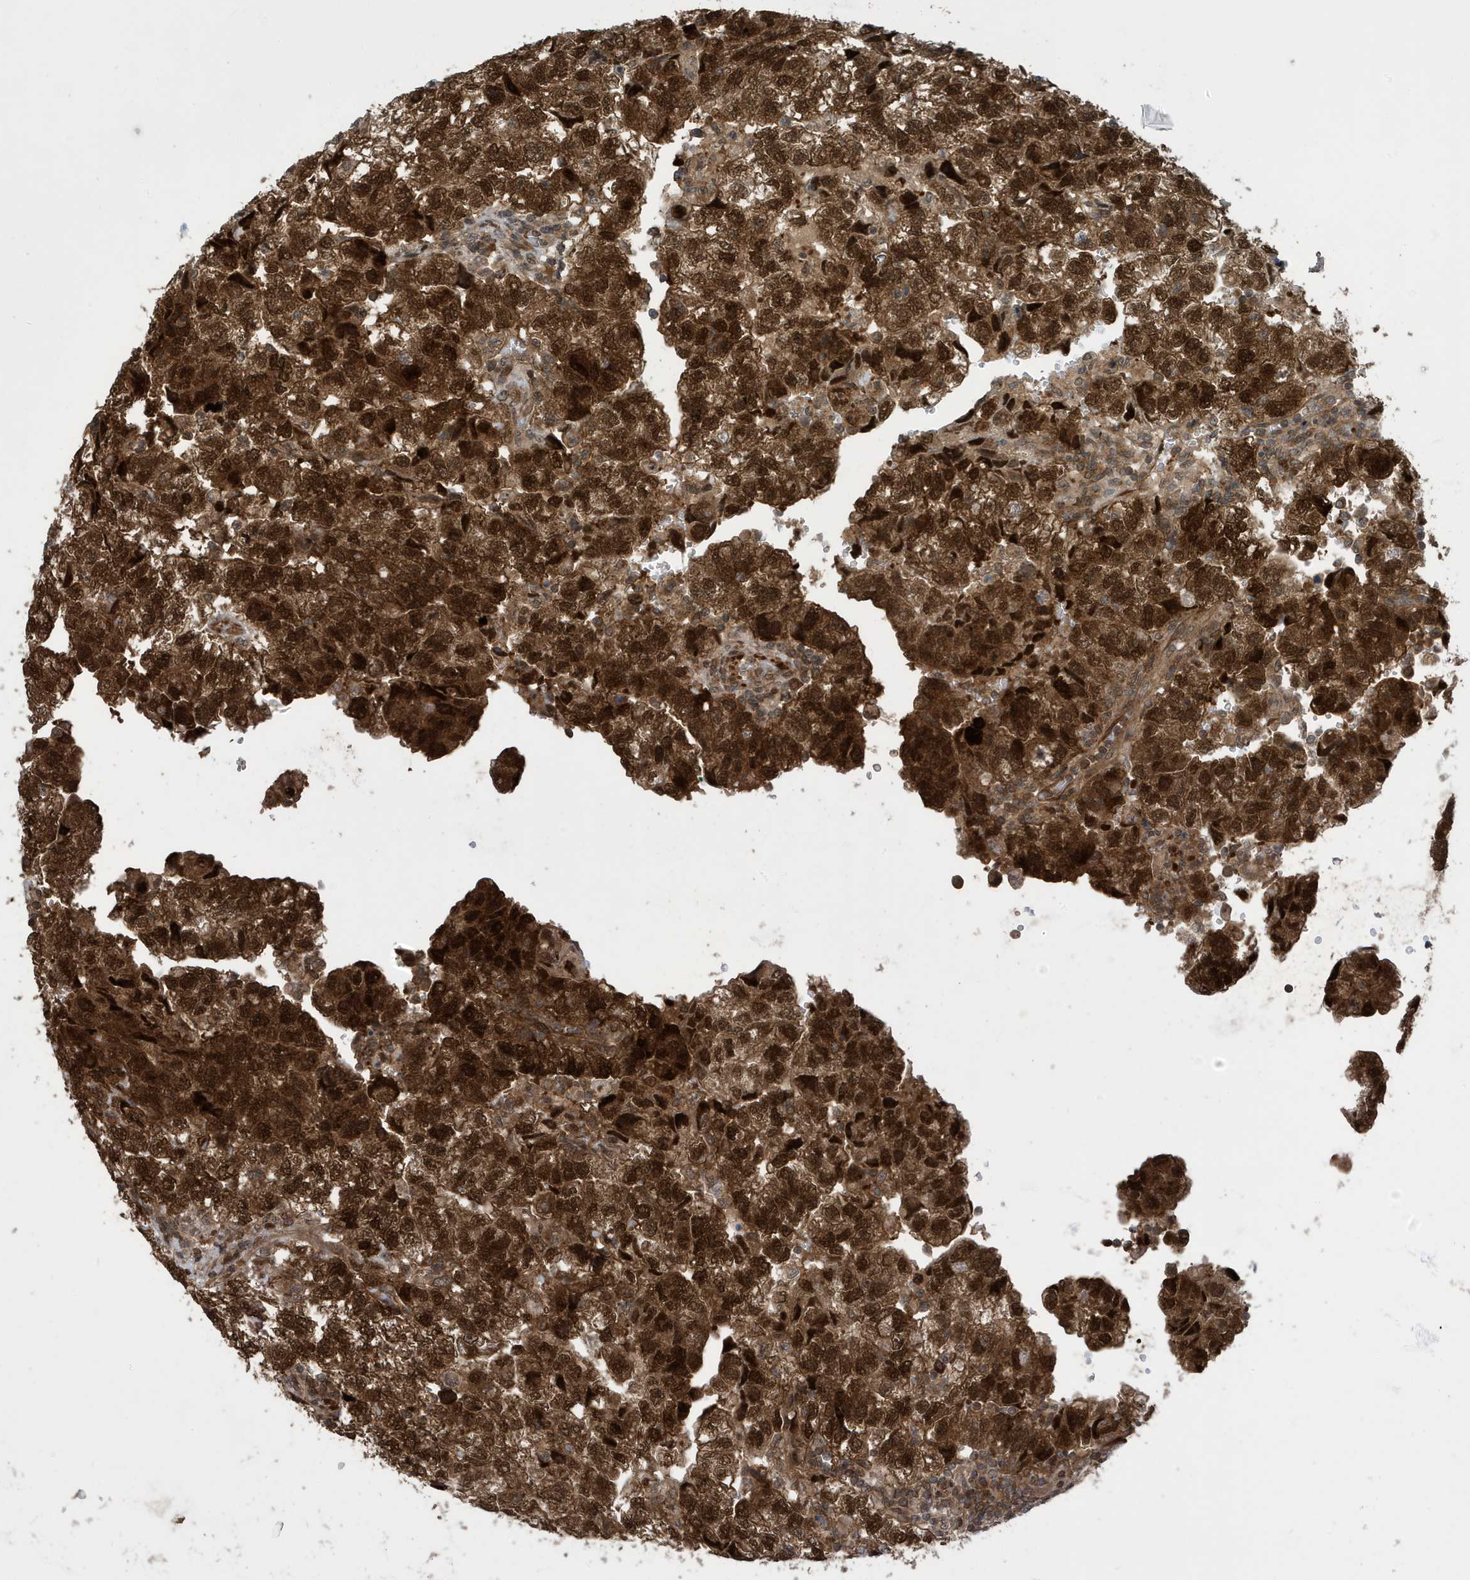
{"staining": {"intensity": "strong", "quantity": ">75%", "location": "cytoplasmic/membranous,nuclear"}, "tissue": "testis cancer", "cell_type": "Tumor cells", "image_type": "cancer", "snomed": [{"axis": "morphology", "description": "Carcinoma, Embryonal, NOS"}, {"axis": "topography", "description": "Testis"}], "caption": "Testis embryonal carcinoma tissue demonstrates strong cytoplasmic/membranous and nuclear staining in approximately >75% of tumor cells", "gene": "UBQLN1", "patient": {"sex": "male", "age": 36}}